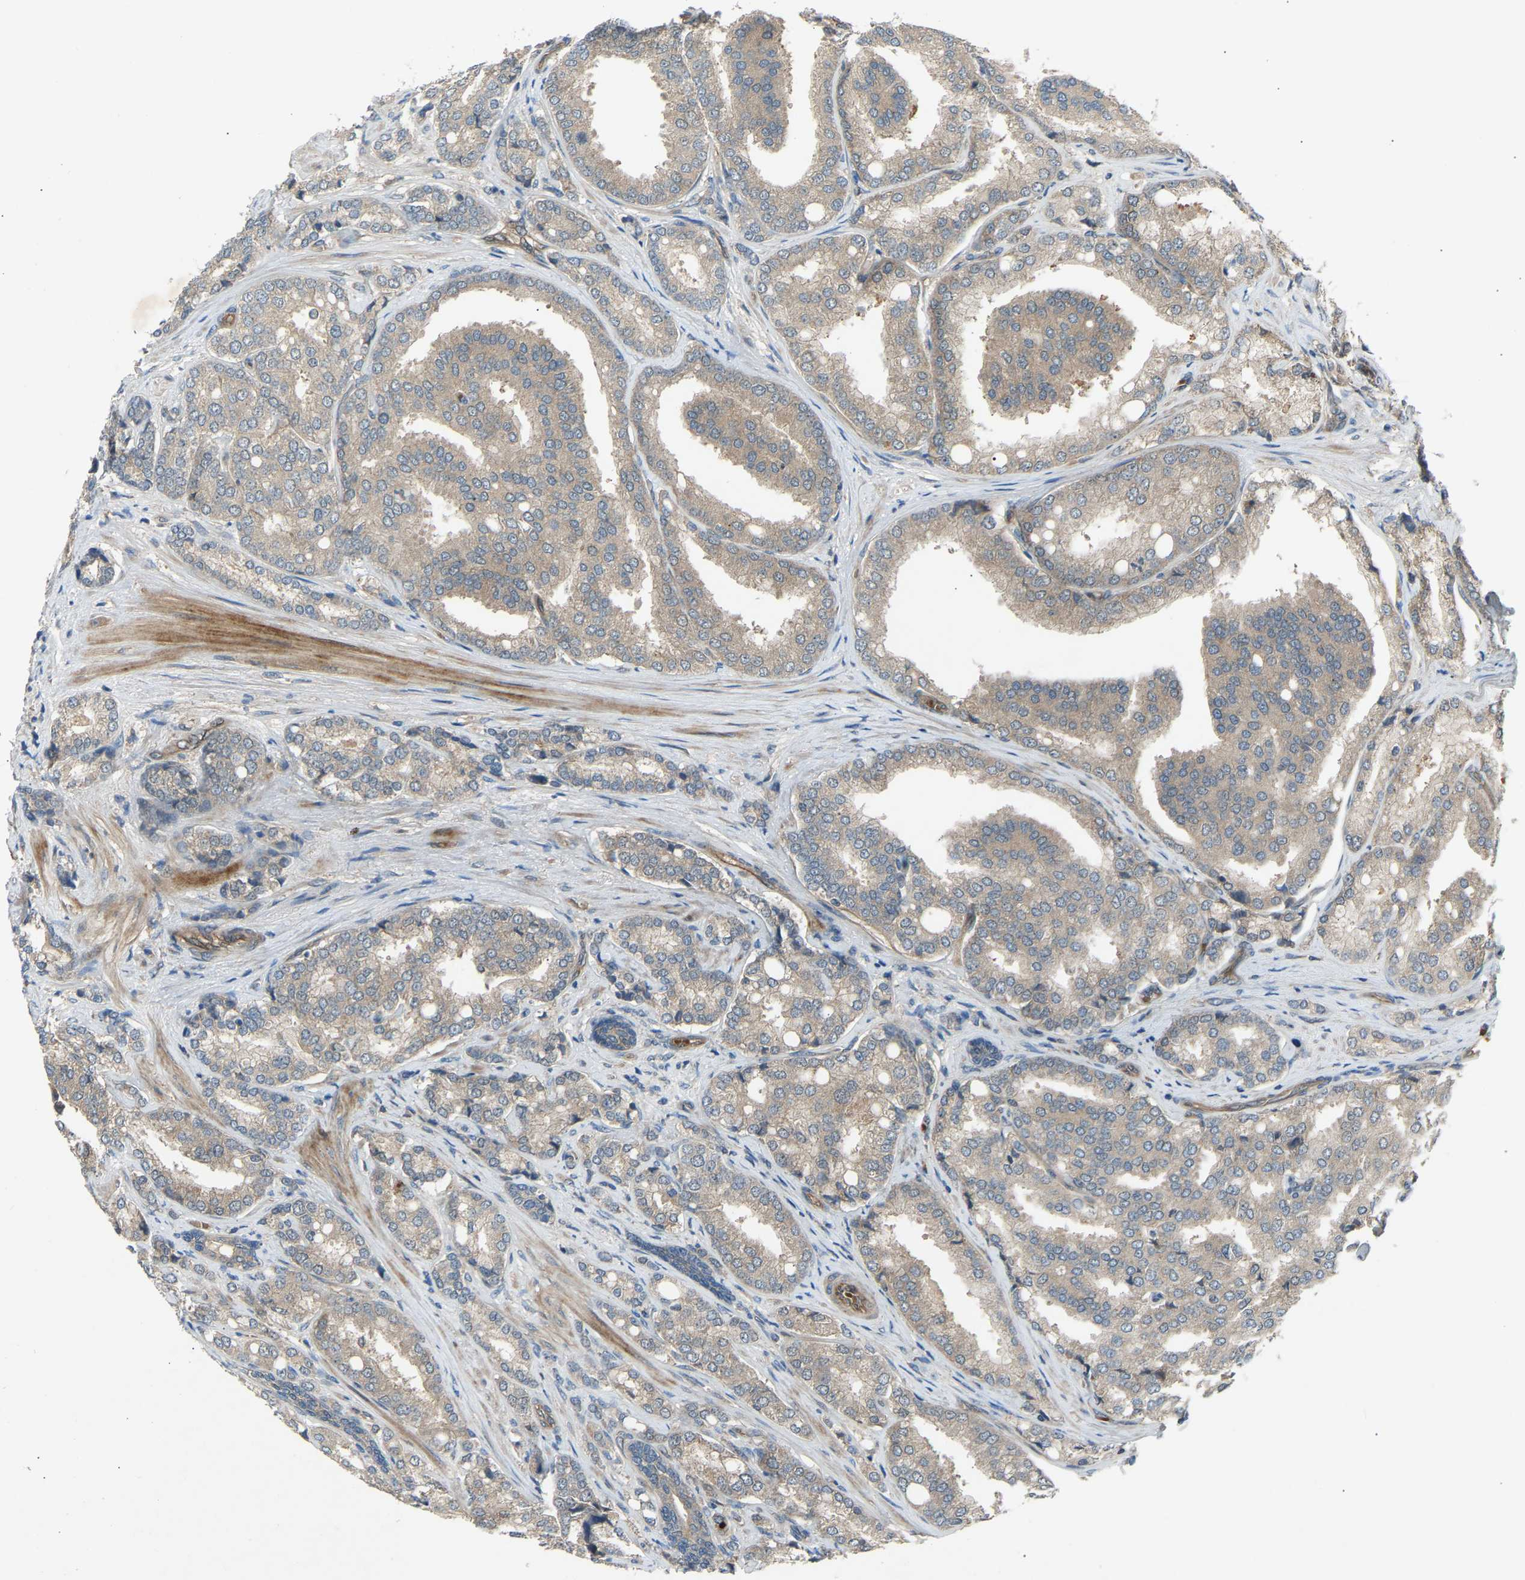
{"staining": {"intensity": "weak", "quantity": ">75%", "location": "cytoplasmic/membranous"}, "tissue": "prostate cancer", "cell_type": "Tumor cells", "image_type": "cancer", "snomed": [{"axis": "morphology", "description": "Adenocarcinoma, High grade"}, {"axis": "topography", "description": "Prostate"}], "caption": "Prostate cancer stained with a protein marker demonstrates weak staining in tumor cells.", "gene": "GAS2L1", "patient": {"sex": "male", "age": 50}}